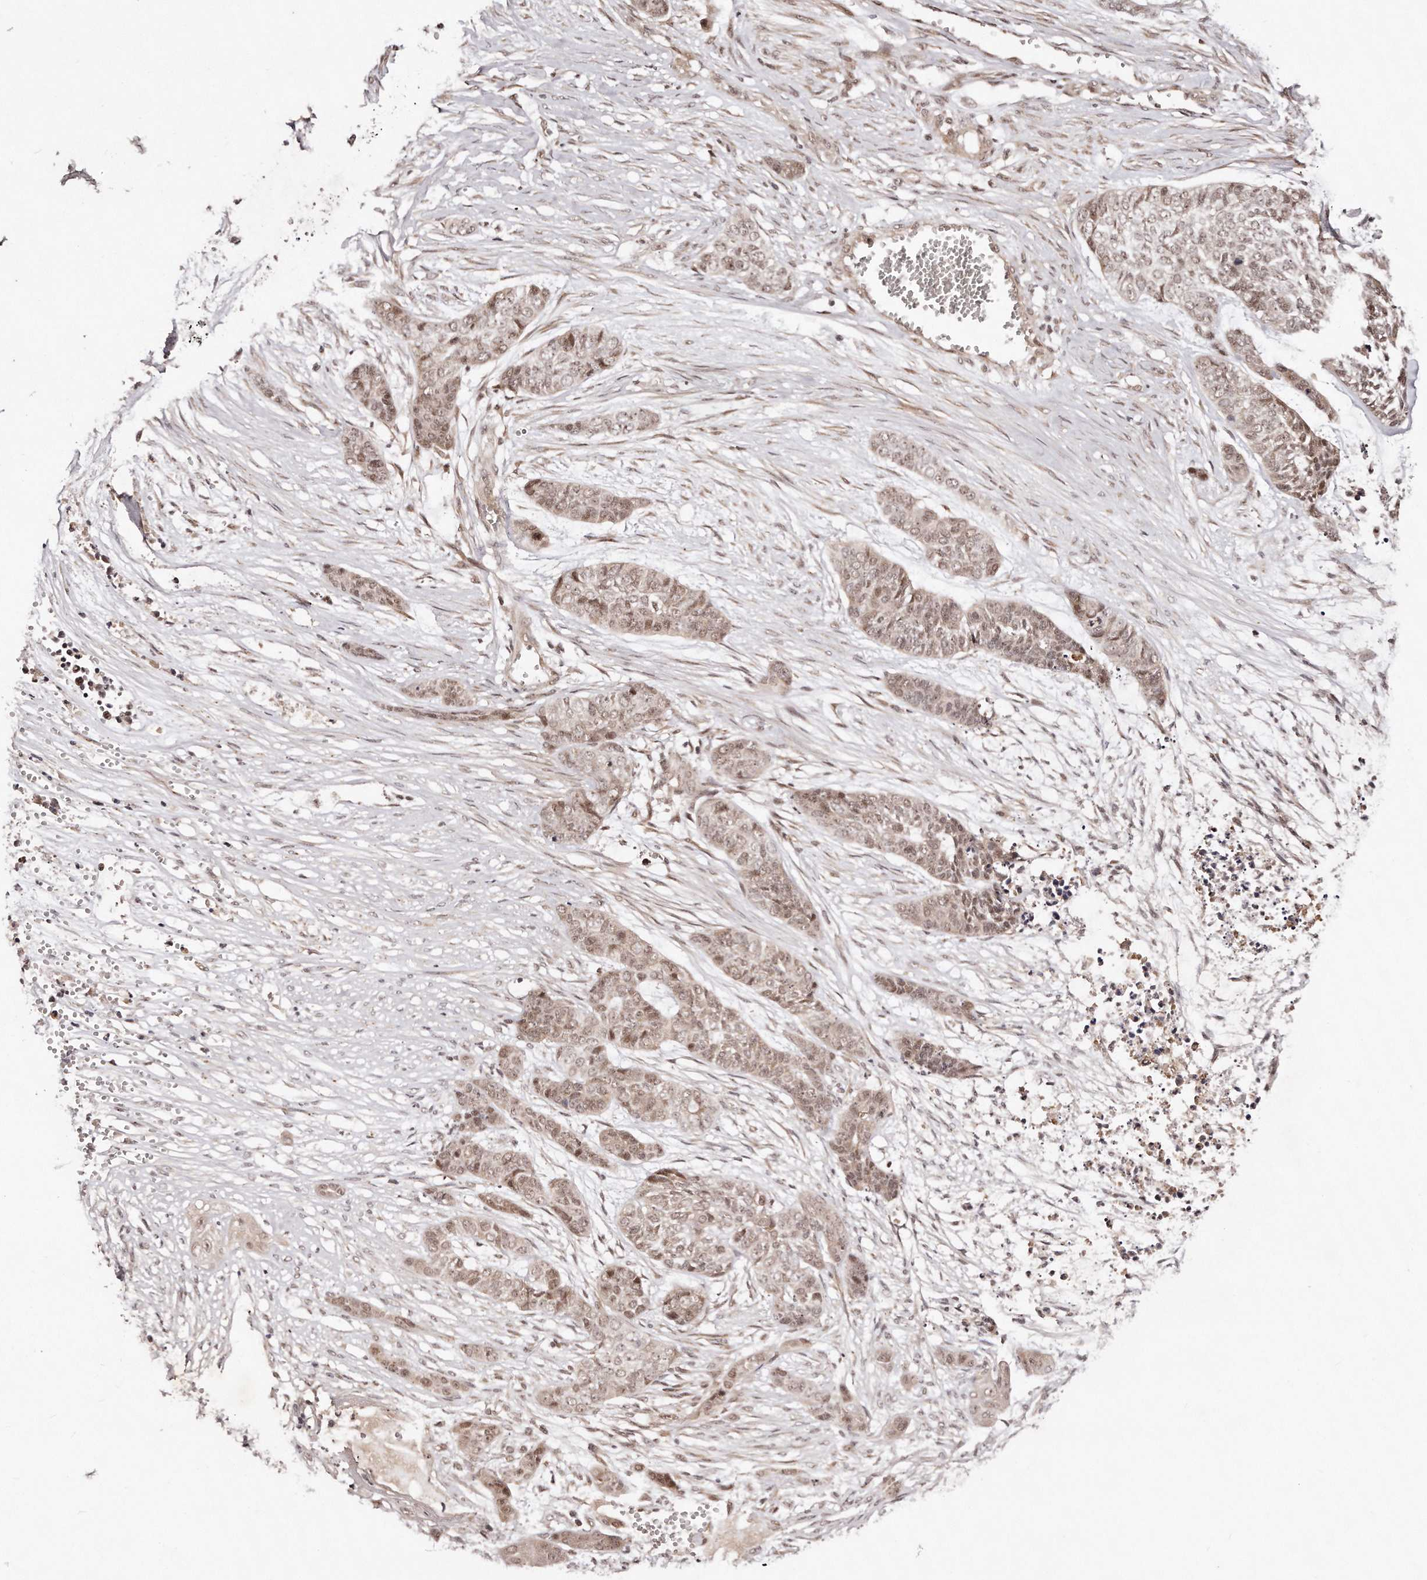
{"staining": {"intensity": "weak", "quantity": ">75%", "location": "cytoplasmic/membranous,nuclear"}, "tissue": "skin cancer", "cell_type": "Tumor cells", "image_type": "cancer", "snomed": [{"axis": "morphology", "description": "Basal cell carcinoma"}, {"axis": "topography", "description": "Skin"}], "caption": "DAB immunohistochemical staining of human skin cancer shows weak cytoplasmic/membranous and nuclear protein staining in about >75% of tumor cells.", "gene": "SOX4", "patient": {"sex": "female", "age": 64}}